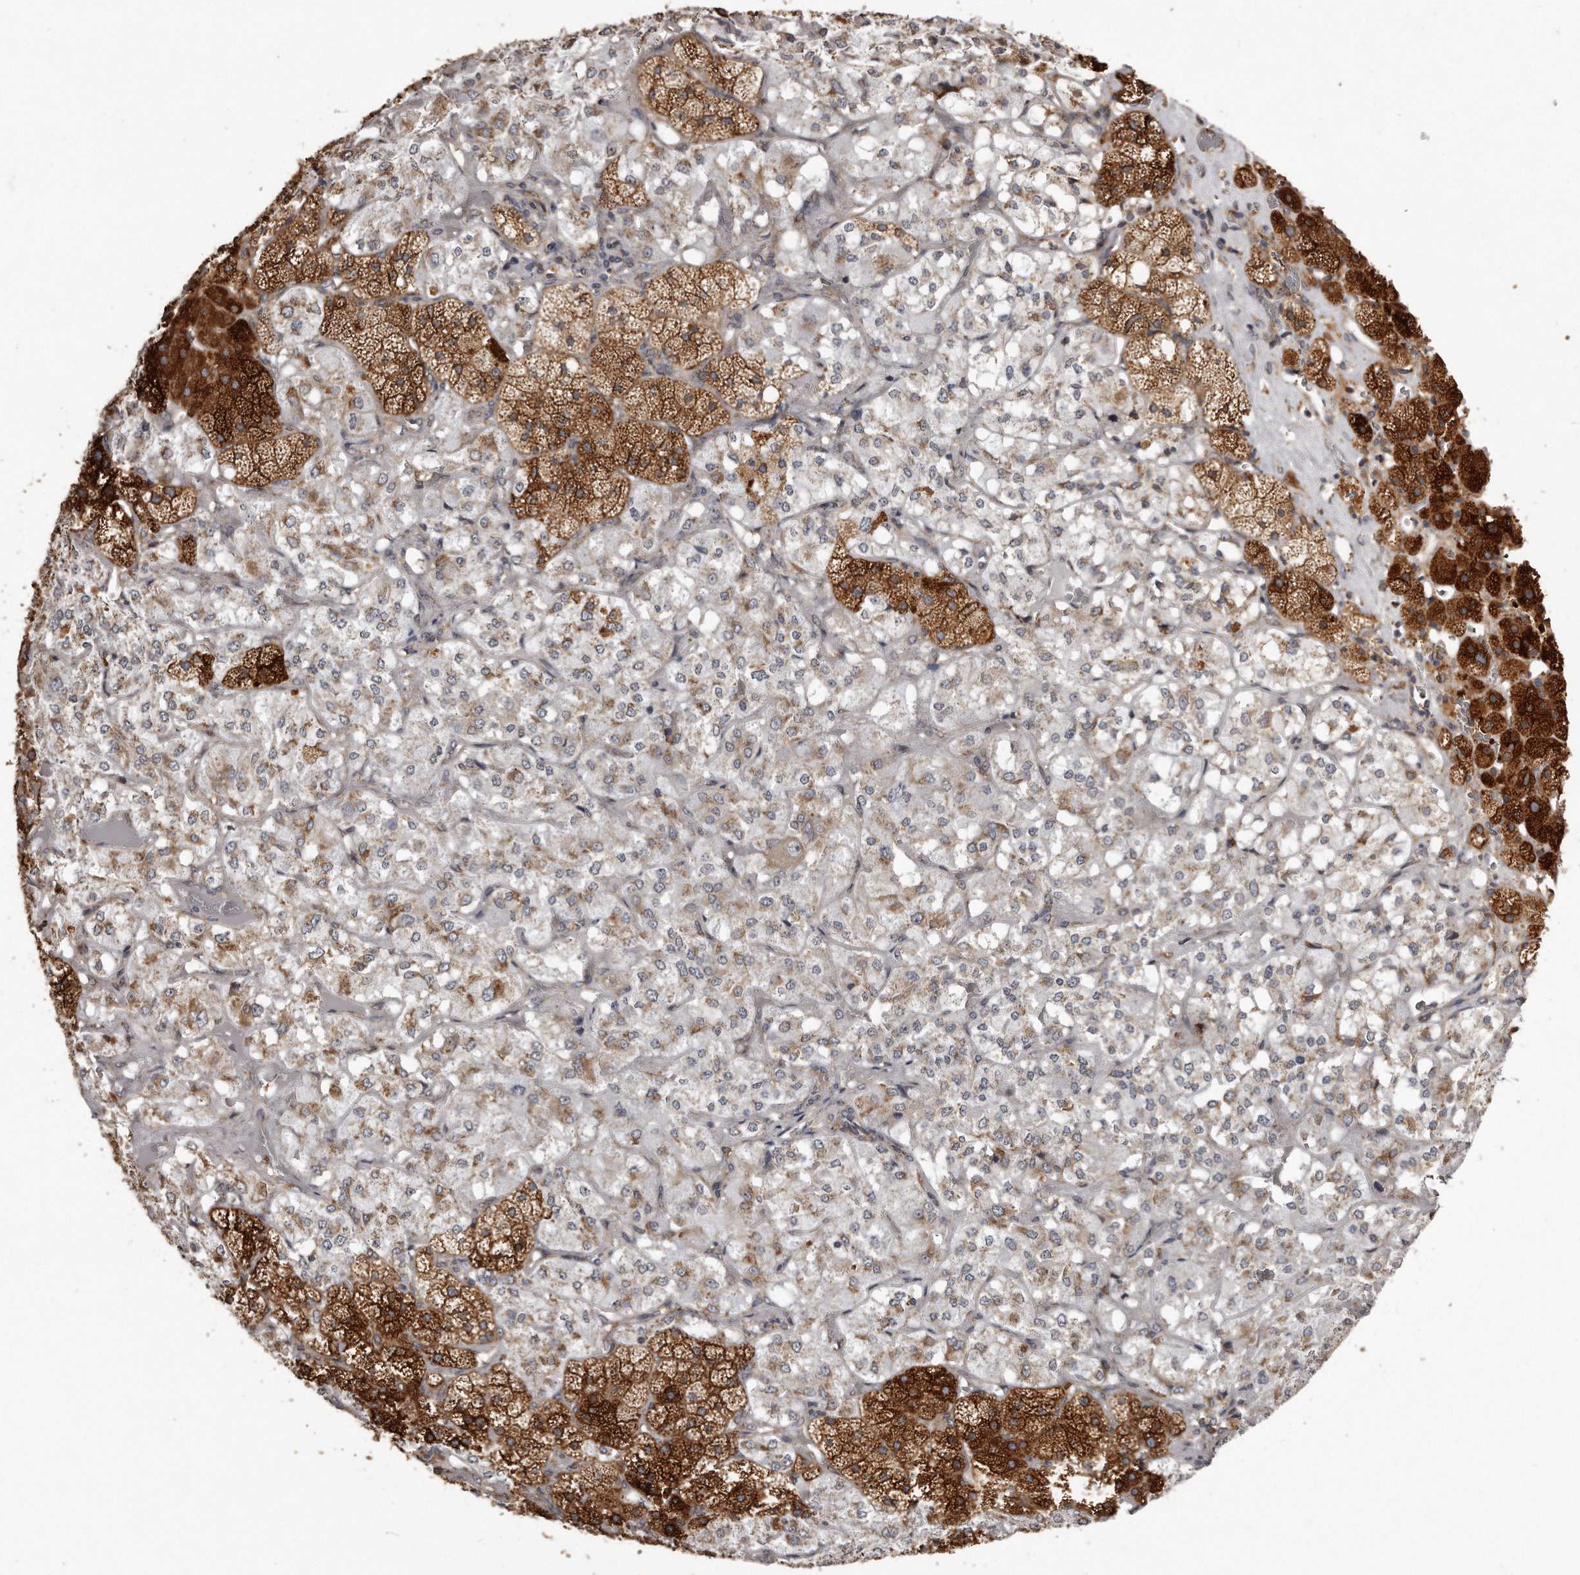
{"staining": {"intensity": "strong", "quantity": ">75%", "location": "cytoplasmic/membranous"}, "tissue": "adrenal gland", "cell_type": "Glandular cells", "image_type": "normal", "snomed": [{"axis": "morphology", "description": "Normal tissue, NOS"}, {"axis": "topography", "description": "Adrenal gland"}], "caption": "The micrograph demonstrates immunohistochemical staining of normal adrenal gland. There is strong cytoplasmic/membranous positivity is identified in about >75% of glandular cells.", "gene": "TRAPPC14", "patient": {"sex": "male", "age": 57}}